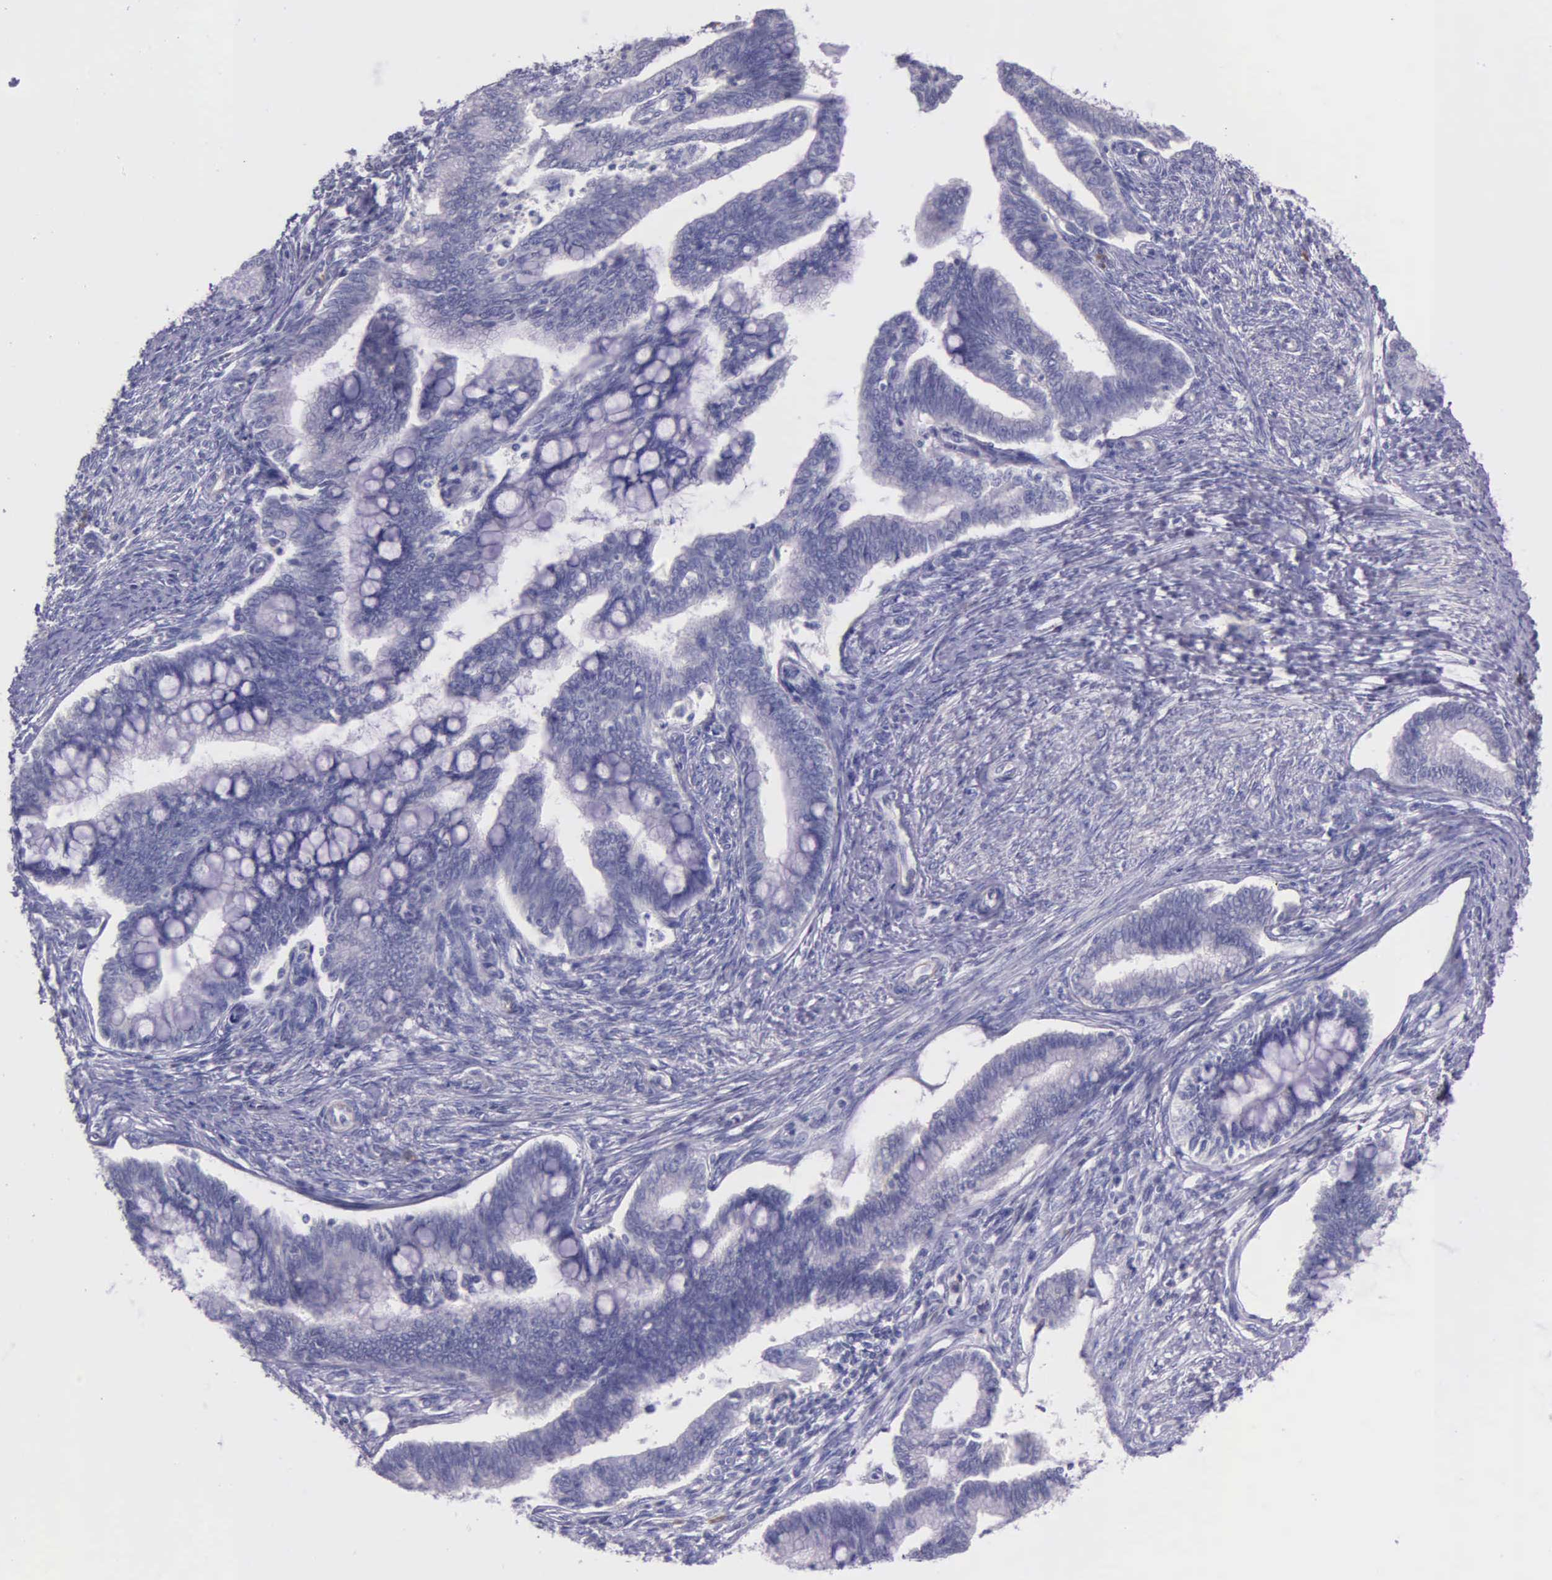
{"staining": {"intensity": "negative", "quantity": "none", "location": "none"}, "tissue": "cervical cancer", "cell_type": "Tumor cells", "image_type": "cancer", "snomed": [{"axis": "morphology", "description": "Adenocarcinoma, NOS"}, {"axis": "topography", "description": "Cervix"}], "caption": "Human cervical adenocarcinoma stained for a protein using IHC displays no positivity in tumor cells.", "gene": "THSD7A", "patient": {"sex": "female", "age": 36}}